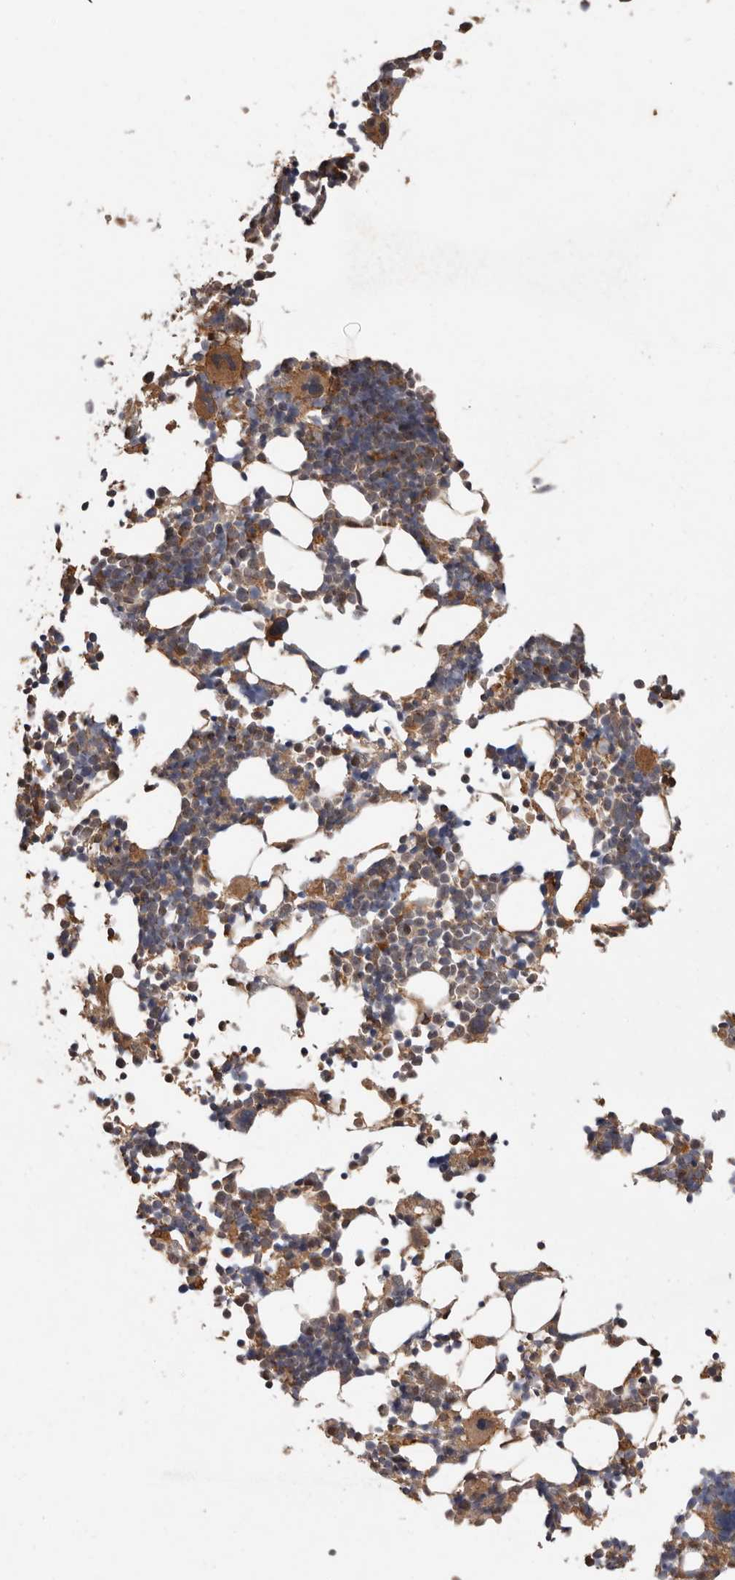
{"staining": {"intensity": "moderate", "quantity": "25%-75%", "location": "cytoplasmic/membranous"}, "tissue": "bone marrow", "cell_type": "Hematopoietic cells", "image_type": "normal", "snomed": [{"axis": "morphology", "description": "Normal tissue, NOS"}, {"axis": "morphology", "description": "Inflammation, NOS"}, {"axis": "topography", "description": "Bone marrow"}], "caption": "Immunohistochemical staining of unremarkable bone marrow displays moderate cytoplasmic/membranous protein positivity in approximately 25%-75% of hematopoietic cells.", "gene": "RSPO2", "patient": {"sex": "male", "age": 21}}